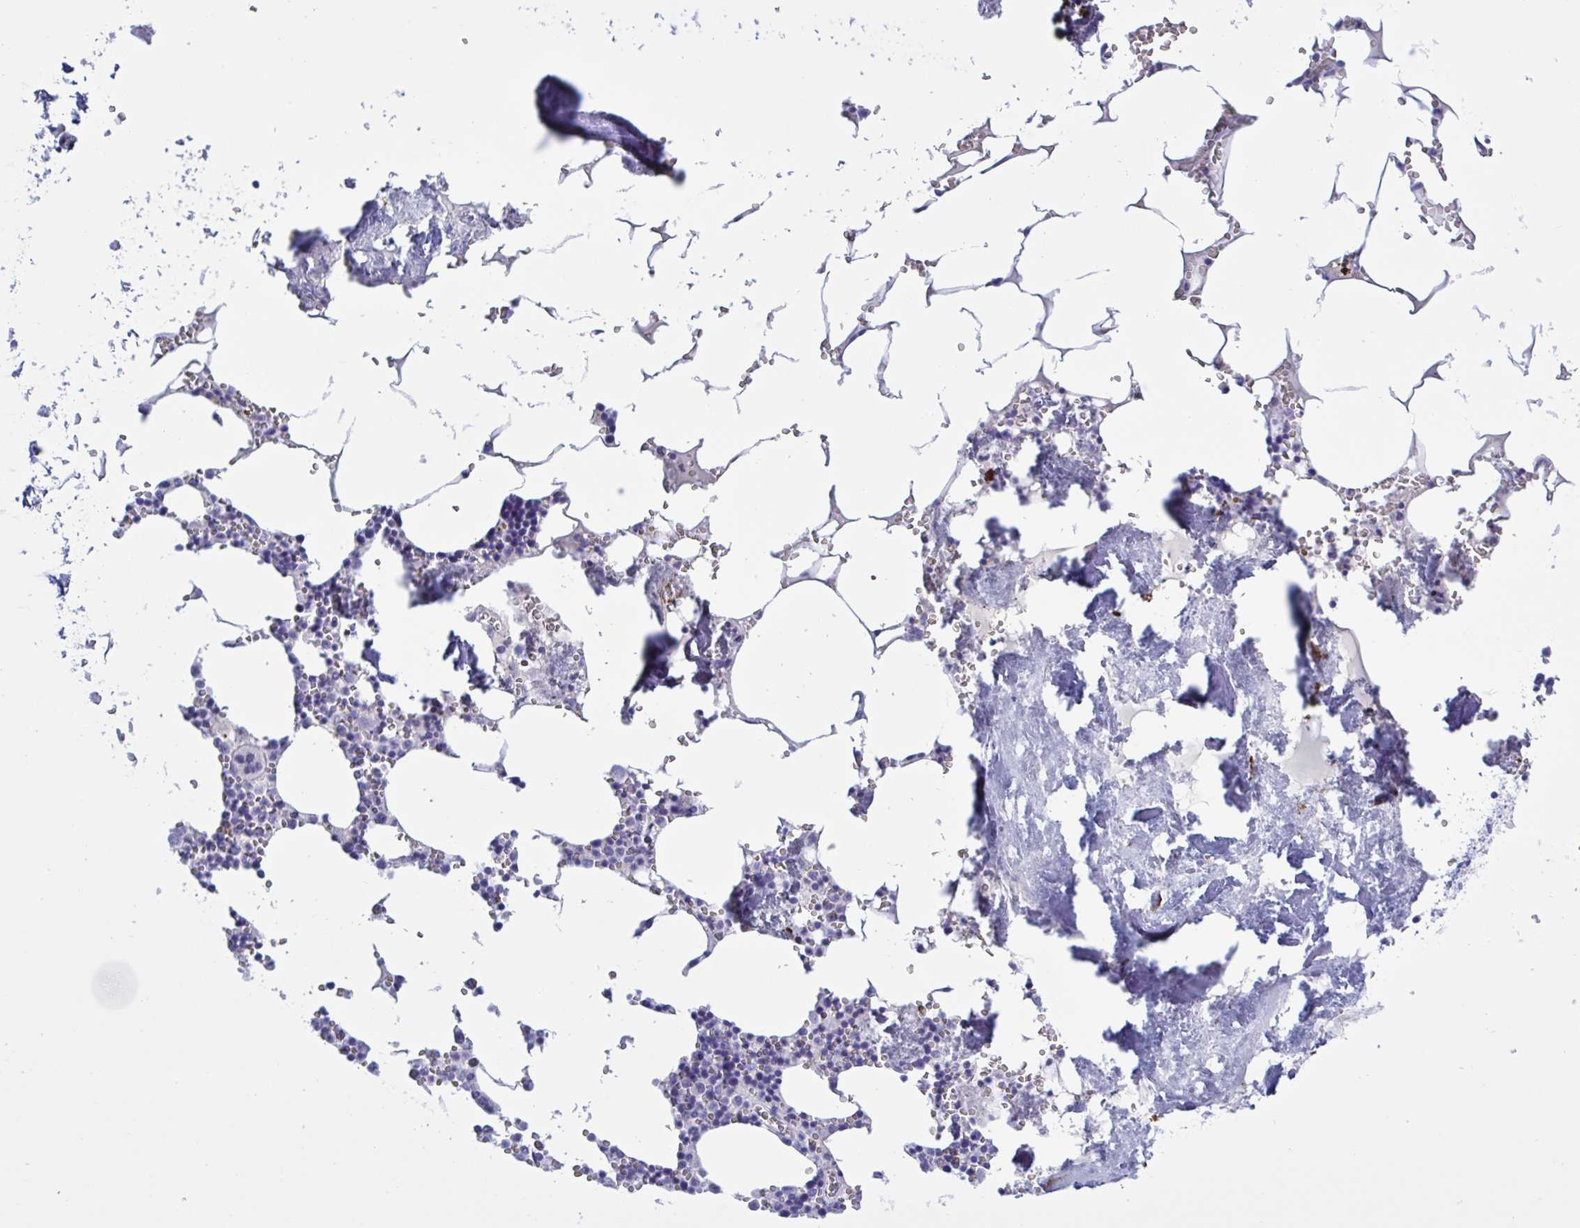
{"staining": {"intensity": "negative", "quantity": "none", "location": "none"}, "tissue": "bone marrow", "cell_type": "Hematopoietic cells", "image_type": "normal", "snomed": [{"axis": "morphology", "description": "Normal tissue, NOS"}, {"axis": "topography", "description": "Bone marrow"}], "caption": "DAB (3,3'-diaminobenzidine) immunohistochemical staining of normal human bone marrow reveals no significant staining in hematopoietic cells. (DAB (3,3'-diaminobenzidine) immunohistochemistry (IHC), high magnification).", "gene": "USP35", "patient": {"sex": "male", "age": 54}}